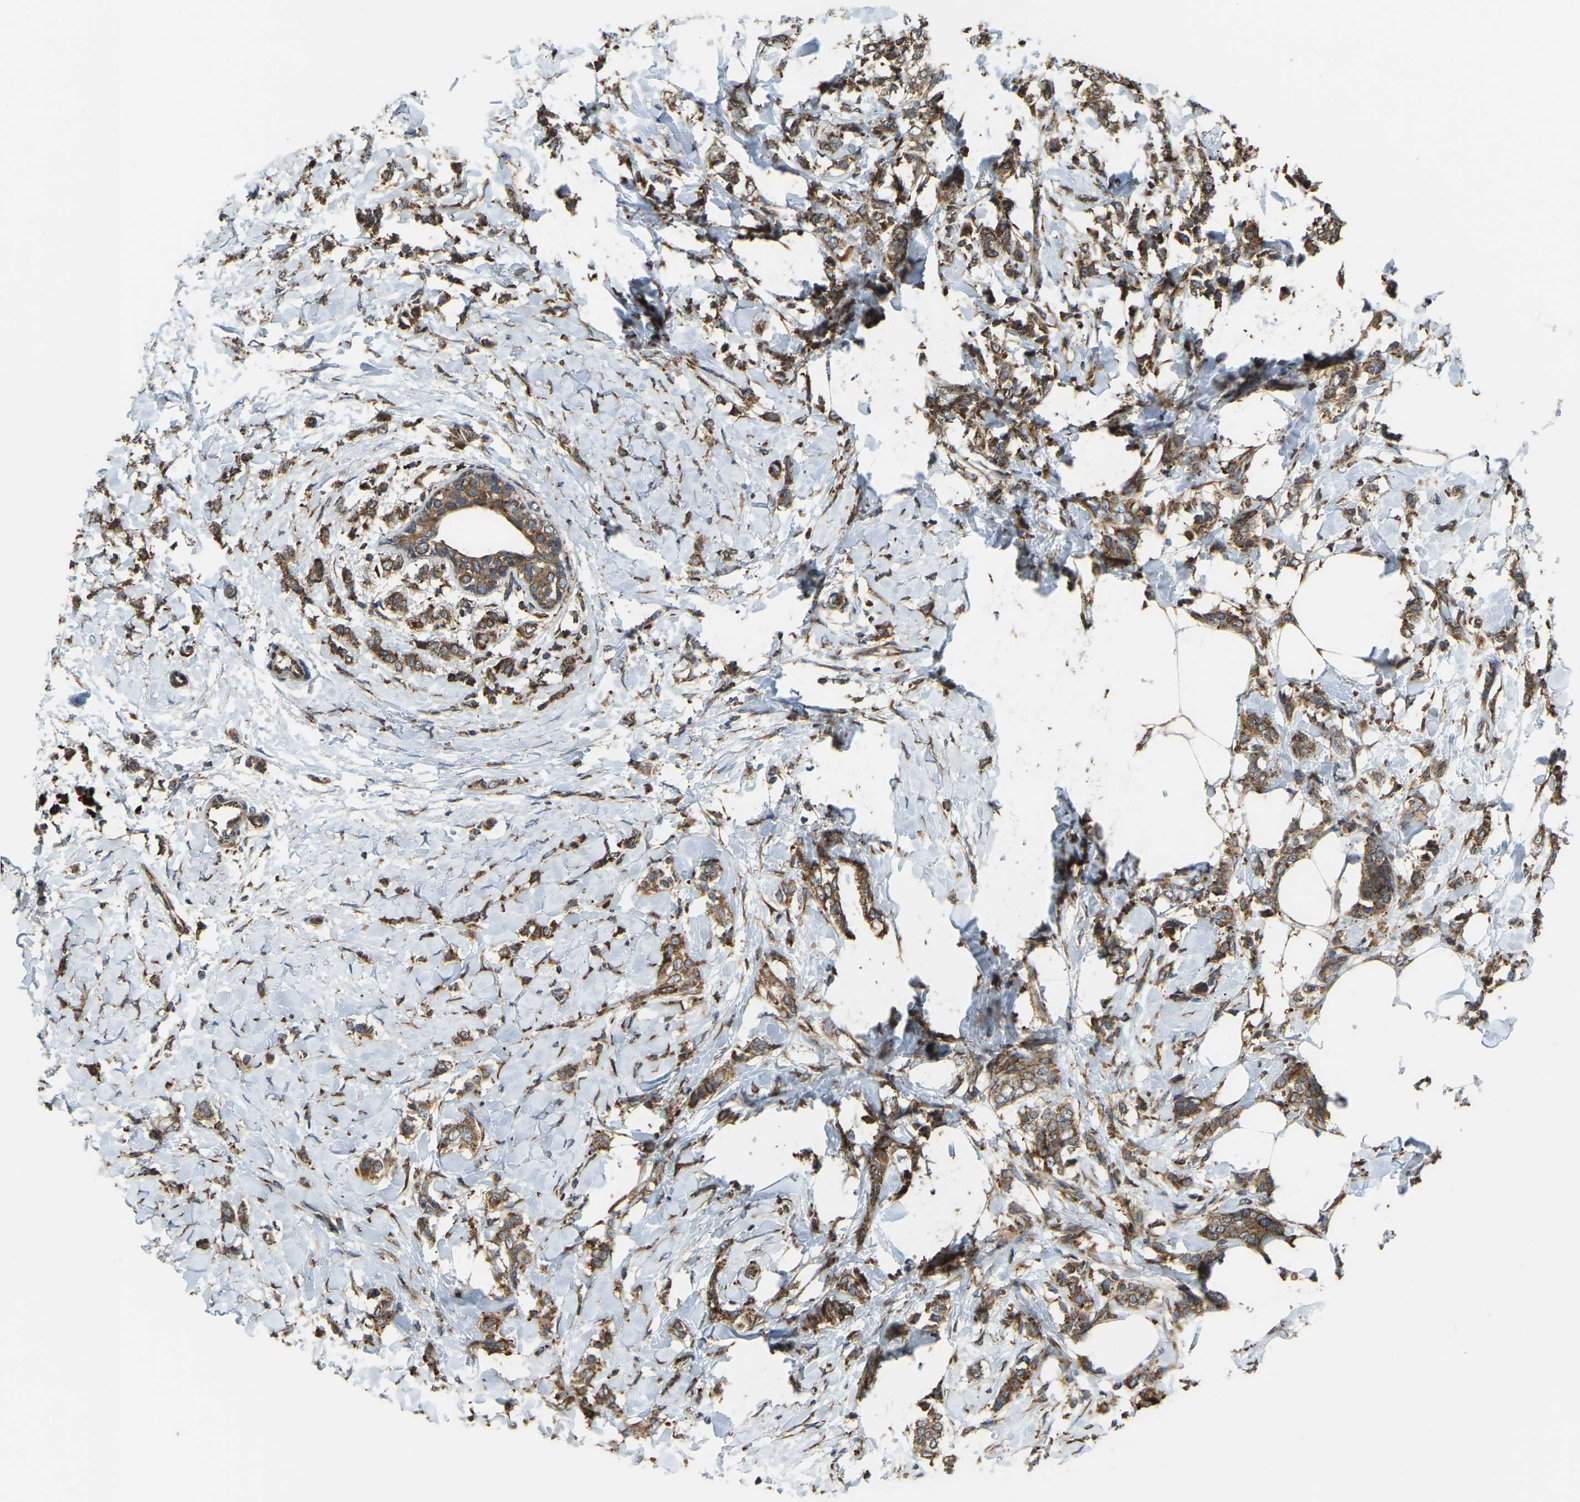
{"staining": {"intensity": "moderate", "quantity": ">75%", "location": "cytoplasmic/membranous"}, "tissue": "breast cancer", "cell_type": "Tumor cells", "image_type": "cancer", "snomed": [{"axis": "morphology", "description": "Lobular carcinoma, in situ"}, {"axis": "morphology", "description": "Lobular carcinoma"}, {"axis": "topography", "description": "Breast"}], "caption": "Lobular carcinoma in situ (breast) tissue displays moderate cytoplasmic/membranous staining in about >75% of tumor cells", "gene": "RNF115", "patient": {"sex": "female", "age": 41}}